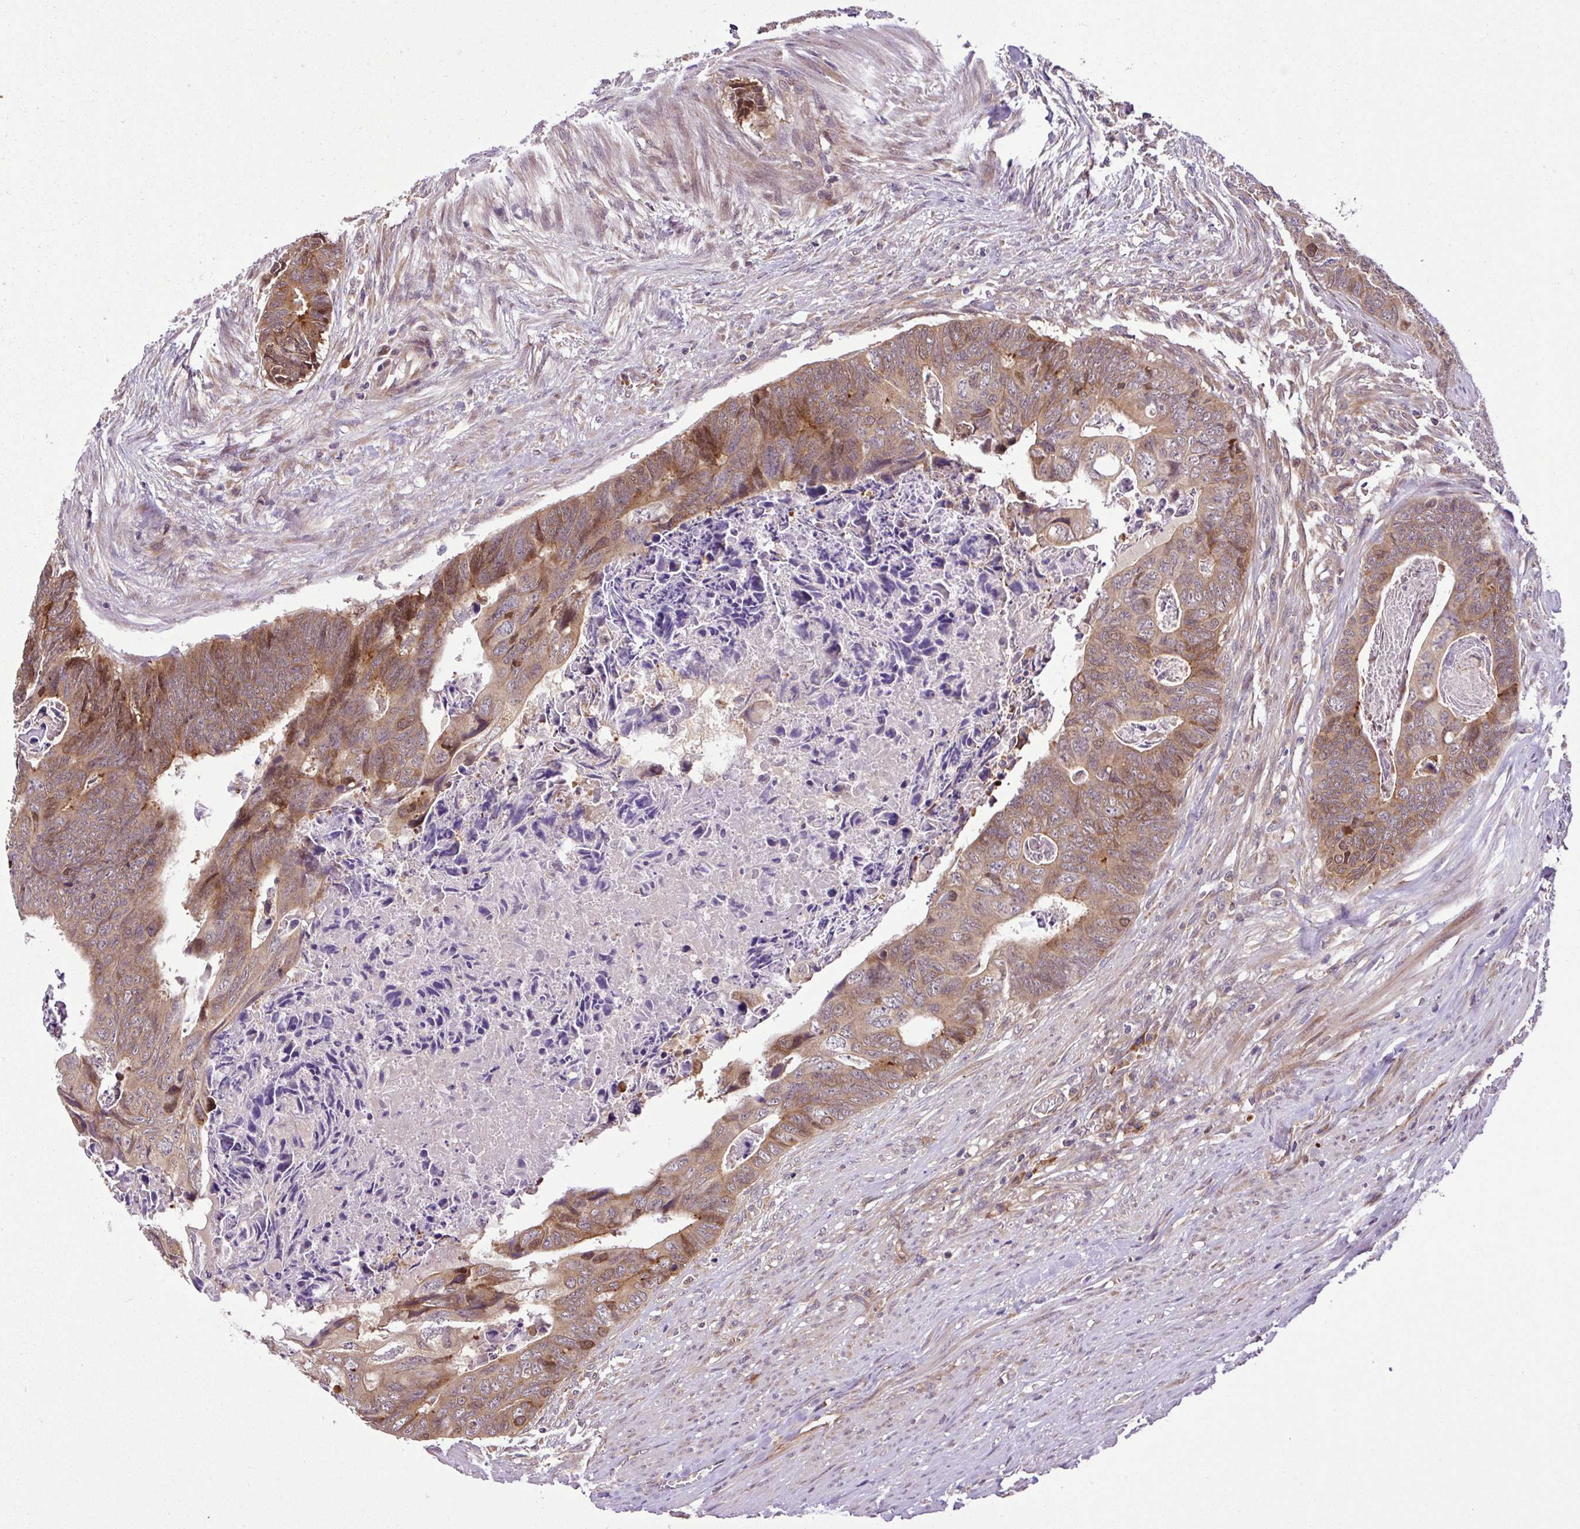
{"staining": {"intensity": "moderate", "quantity": ">75%", "location": "cytoplasmic/membranous"}, "tissue": "colorectal cancer", "cell_type": "Tumor cells", "image_type": "cancer", "snomed": [{"axis": "morphology", "description": "Adenocarcinoma, NOS"}, {"axis": "topography", "description": "Rectum"}], "caption": "Protein positivity by immunohistochemistry reveals moderate cytoplasmic/membranous staining in approximately >75% of tumor cells in colorectal adenocarcinoma.", "gene": "DLGAP4", "patient": {"sex": "female", "age": 78}}